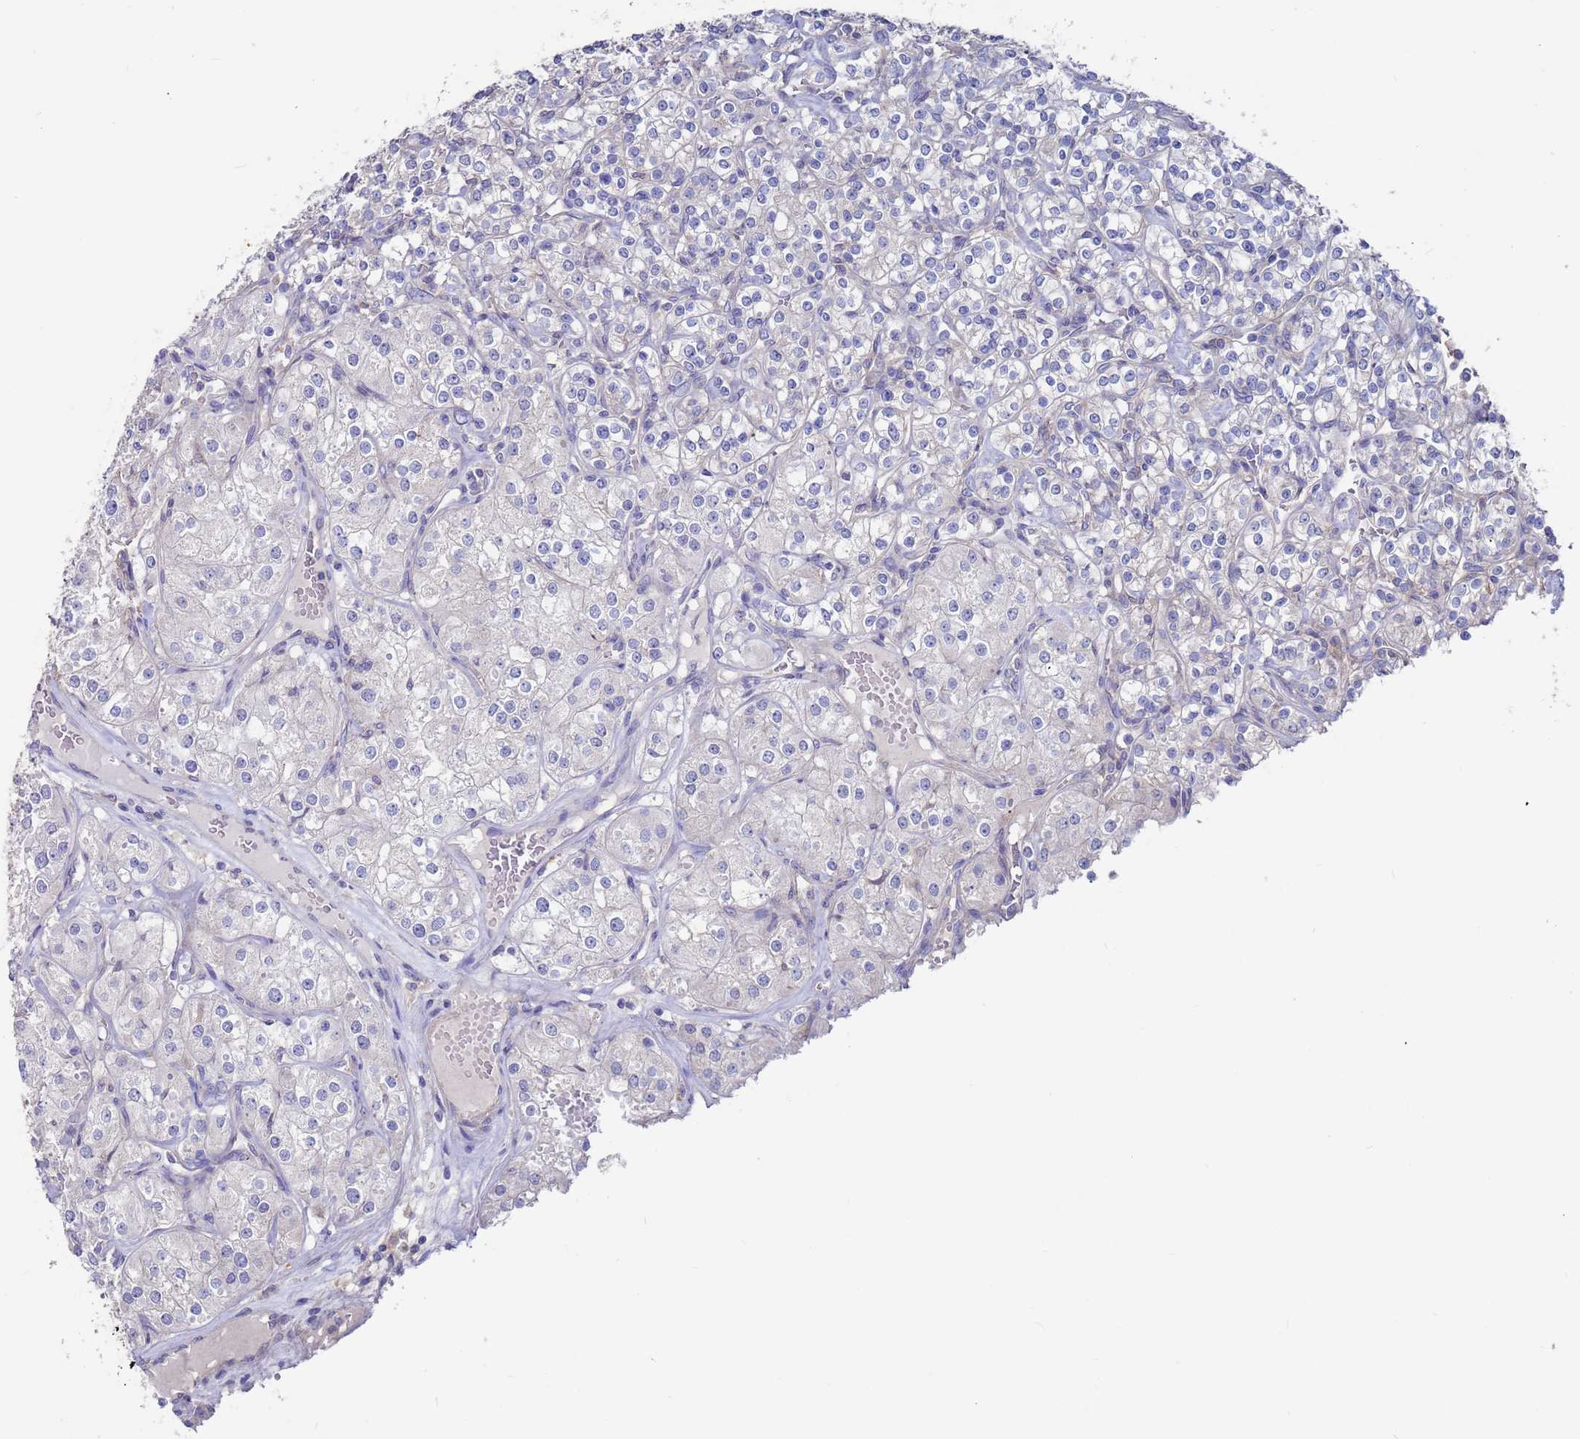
{"staining": {"intensity": "negative", "quantity": "none", "location": "none"}, "tissue": "renal cancer", "cell_type": "Tumor cells", "image_type": "cancer", "snomed": [{"axis": "morphology", "description": "Adenocarcinoma, NOS"}, {"axis": "topography", "description": "Kidney"}], "caption": "Human renal adenocarcinoma stained for a protein using IHC shows no positivity in tumor cells.", "gene": "KRTCAP3", "patient": {"sex": "male", "age": 77}}